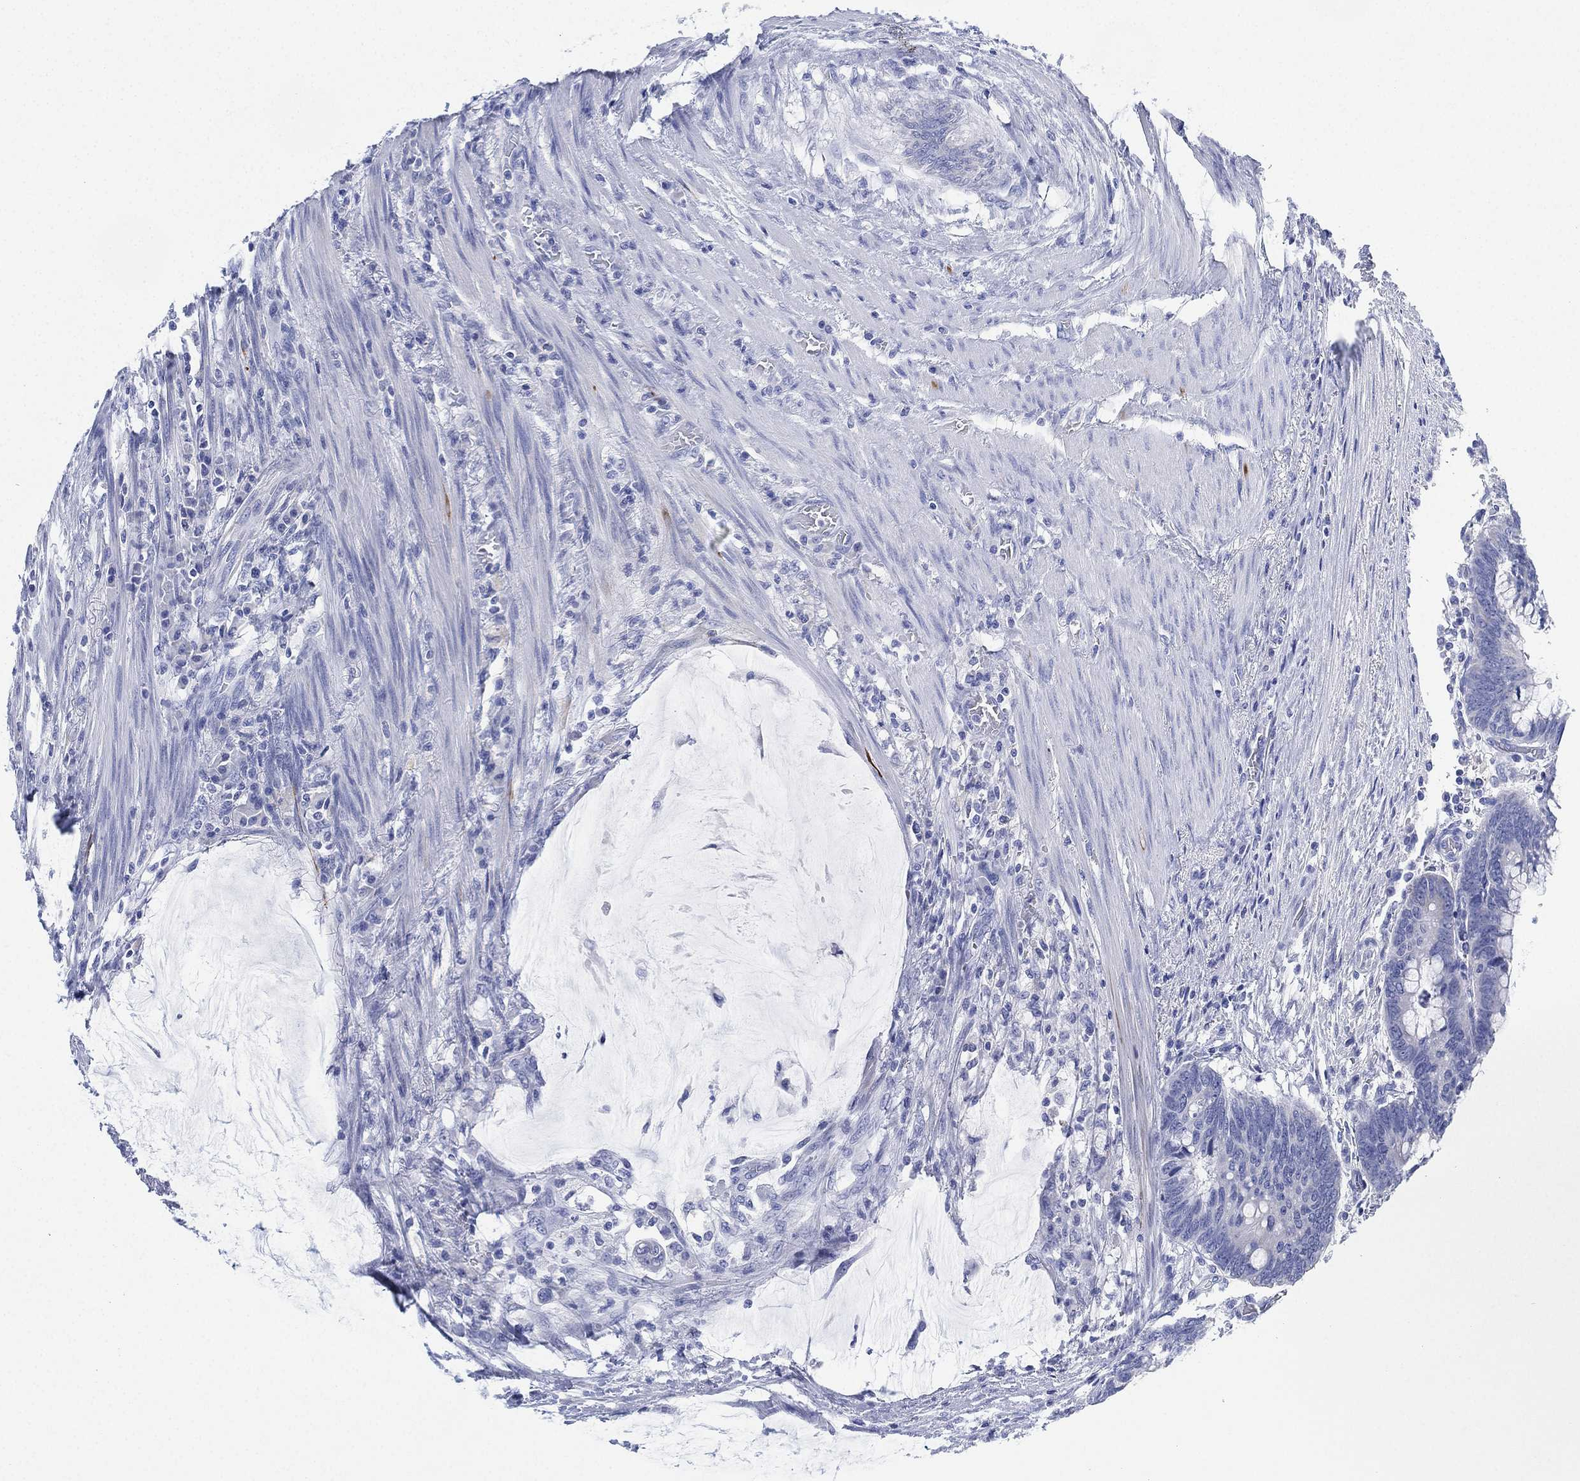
{"staining": {"intensity": "negative", "quantity": "none", "location": "none"}, "tissue": "colorectal cancer", "cell_type": "Tumor cells", "image_type": "cancer", "snomed": [{"axis": "morphology", "description": "Normal tissue, NOS"}, {"axis": "morphology", "description": "Adenocarcinoma, NOS"}, {"axis": "topography", "description": "Rectum"}], "caption": "A high-resolution photomicrograph shows immunohistochemistry (IHC) staining of colorectal cancer (adenocarcinoma), which shows no significant staining in tumor cells.", "gene": "SLC9C2", "patient": {"sex": "male", "age": 92}}